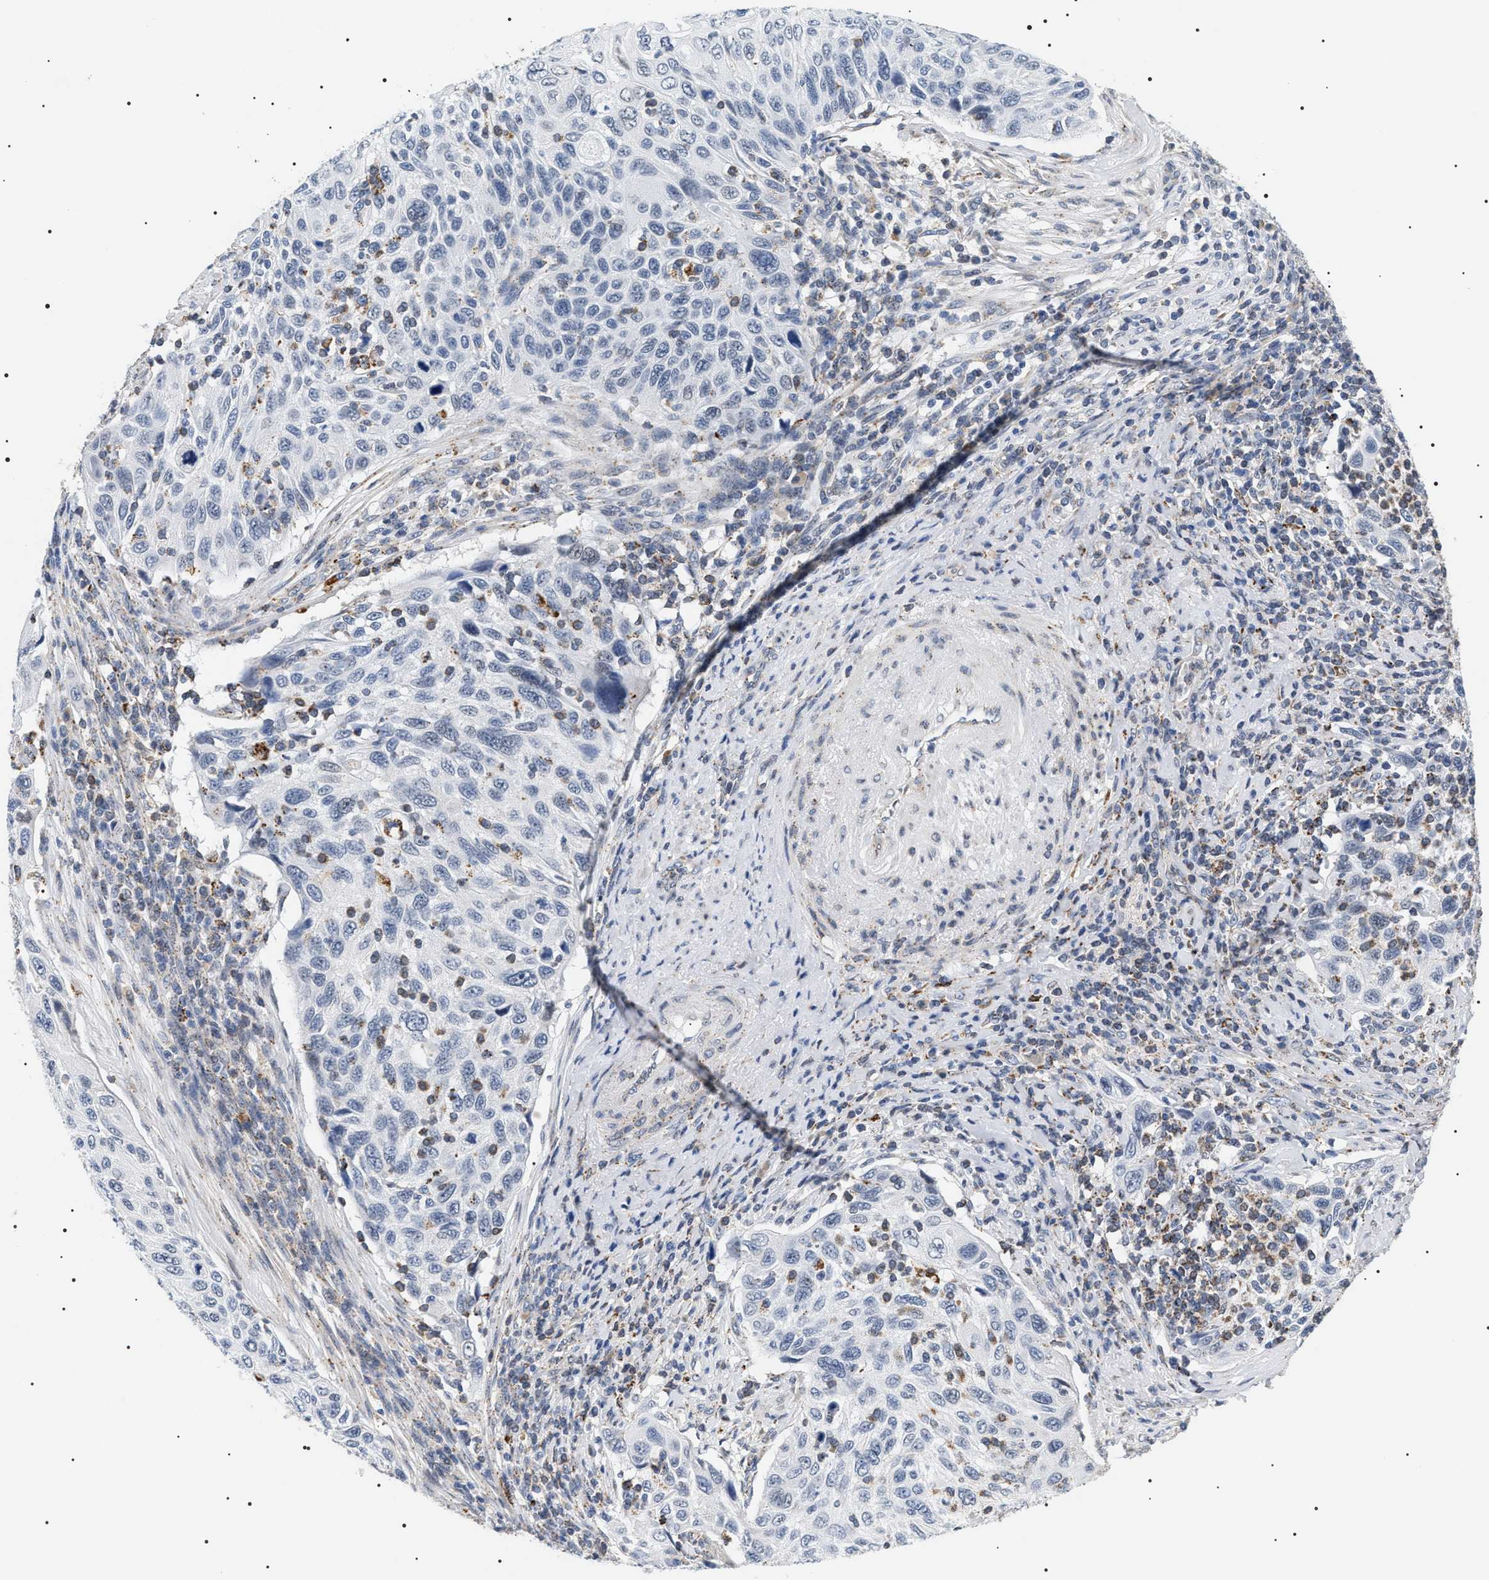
{"staining": {"intensity": "negative", "quantity": "none", "location": "none"}, "tissue": "cervical cancer", "cell_type": "Tumor cells", "image_type": "cancer", "snomed": [{"axis": "morphology", "description": "Squamous cell carcinoma, NOS"}, {"axis": "topography", "description": "Cervix"}], "caption": "A histopathology image of human squamous cell carcinoma (cervical) is negative for staining in tumor cells. The staining was performed using DAB (3,3'-diaminobenzidine) to visualize the protein expression in brown, while the nuclei were stained in blue with hematoxylin (Magnification: 20x).", "gene": "HSD17B11", "patient": {"sex": "female", "age": 70}}